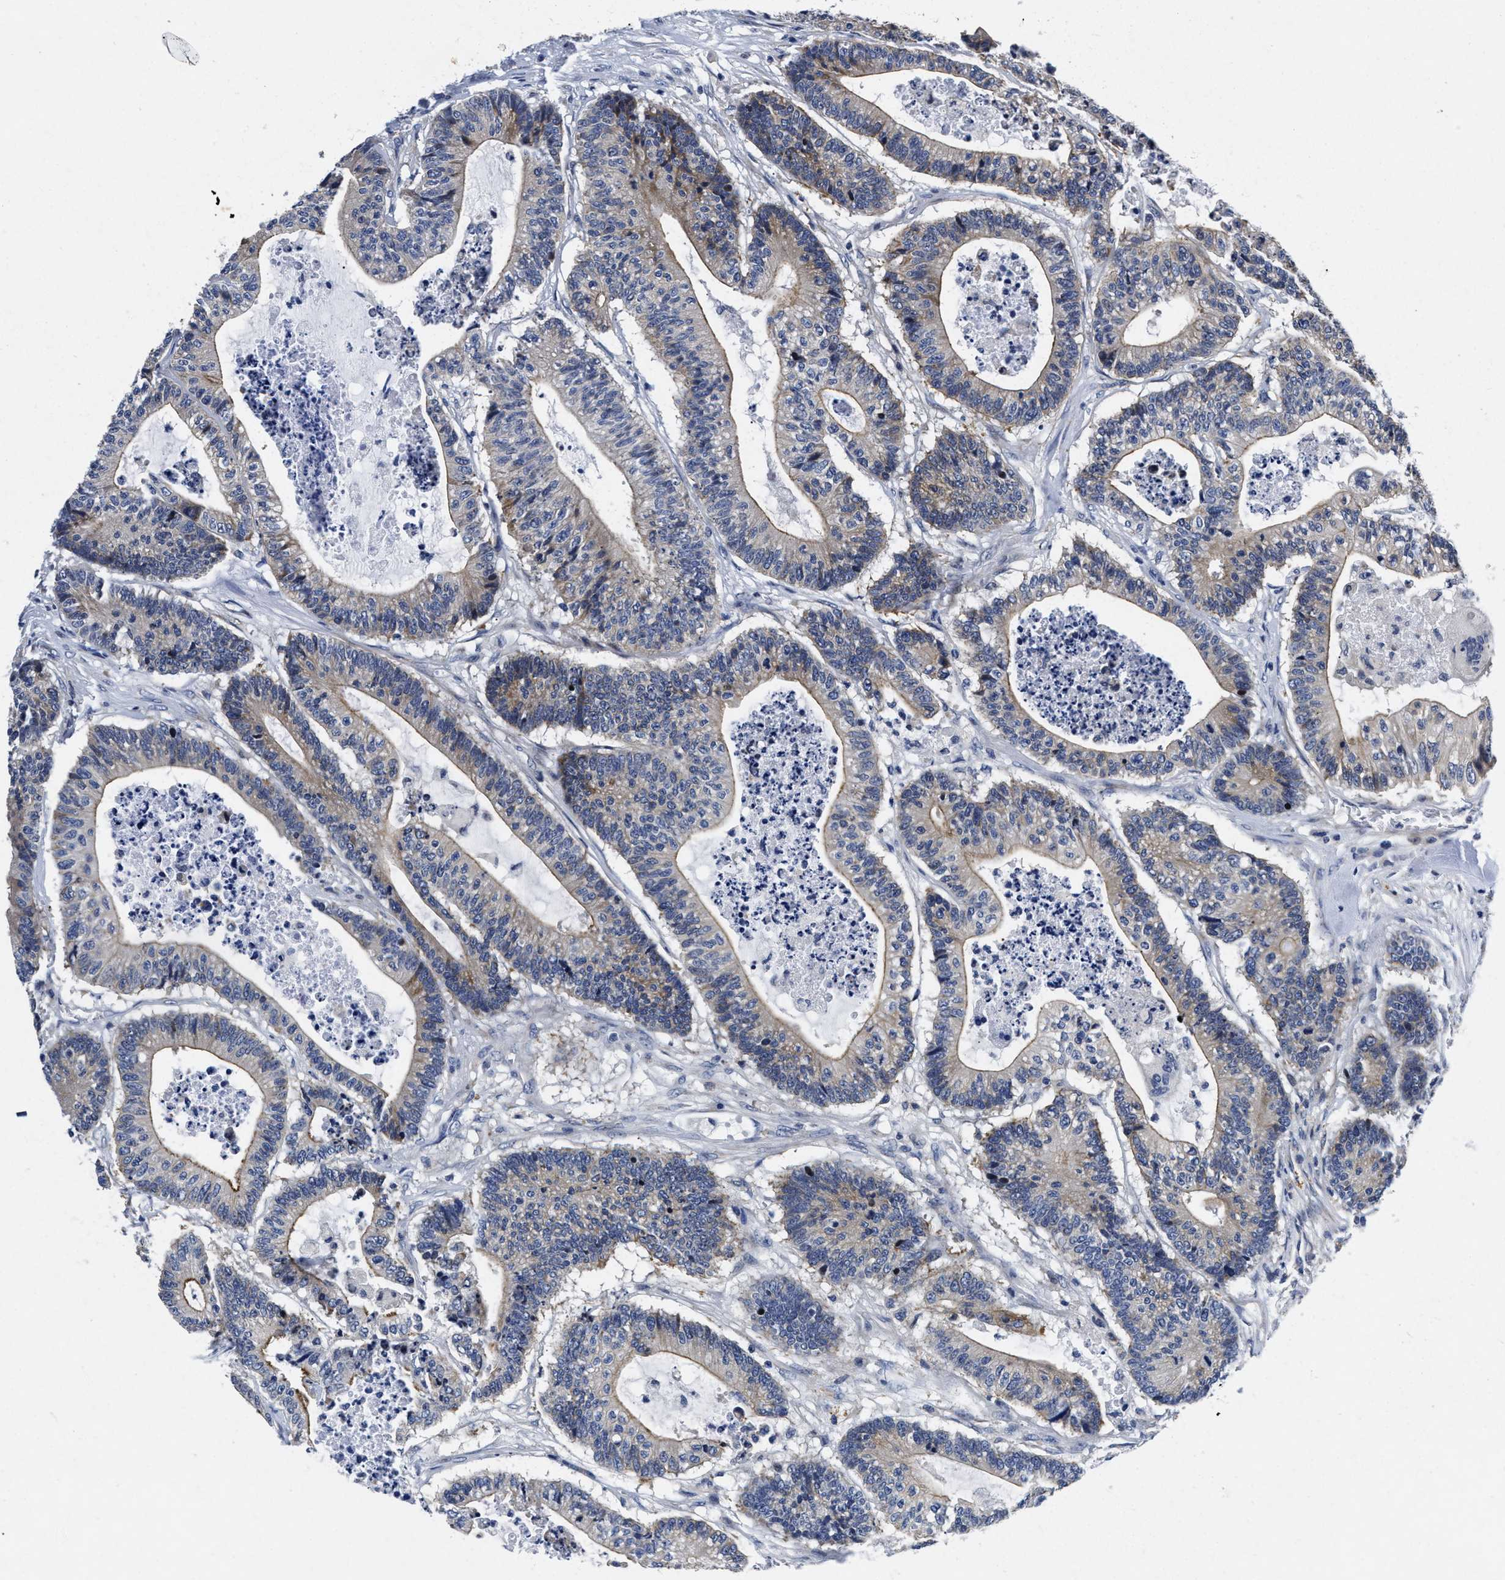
{"staining": {"intensity": "weak", "quantity": "25%-75%", "location": "cytoplasmic/membranous"}, "tissue": "colorectal cancer", "cell_type": "Tumor cells", "image_type": "cancer", "snomed": [{"axis": "morphology", "description": "Adenocarcinoma, NOS"}, {"axis": "topography", "description": "Colon"}], "caption": "Immunohistochemistry micrograph of neoplastic tissue: colorectal cancer (adenocarcinoma) stained using immunohistochemistry shows low levels of weak protein expression localized specifically in the cytoplasmic/membranous of tumor cells, appearing as a cytoplasmic/membranous brown color.", "gene": "LAD1", "patient": {"sex": "female", "age": 84}}